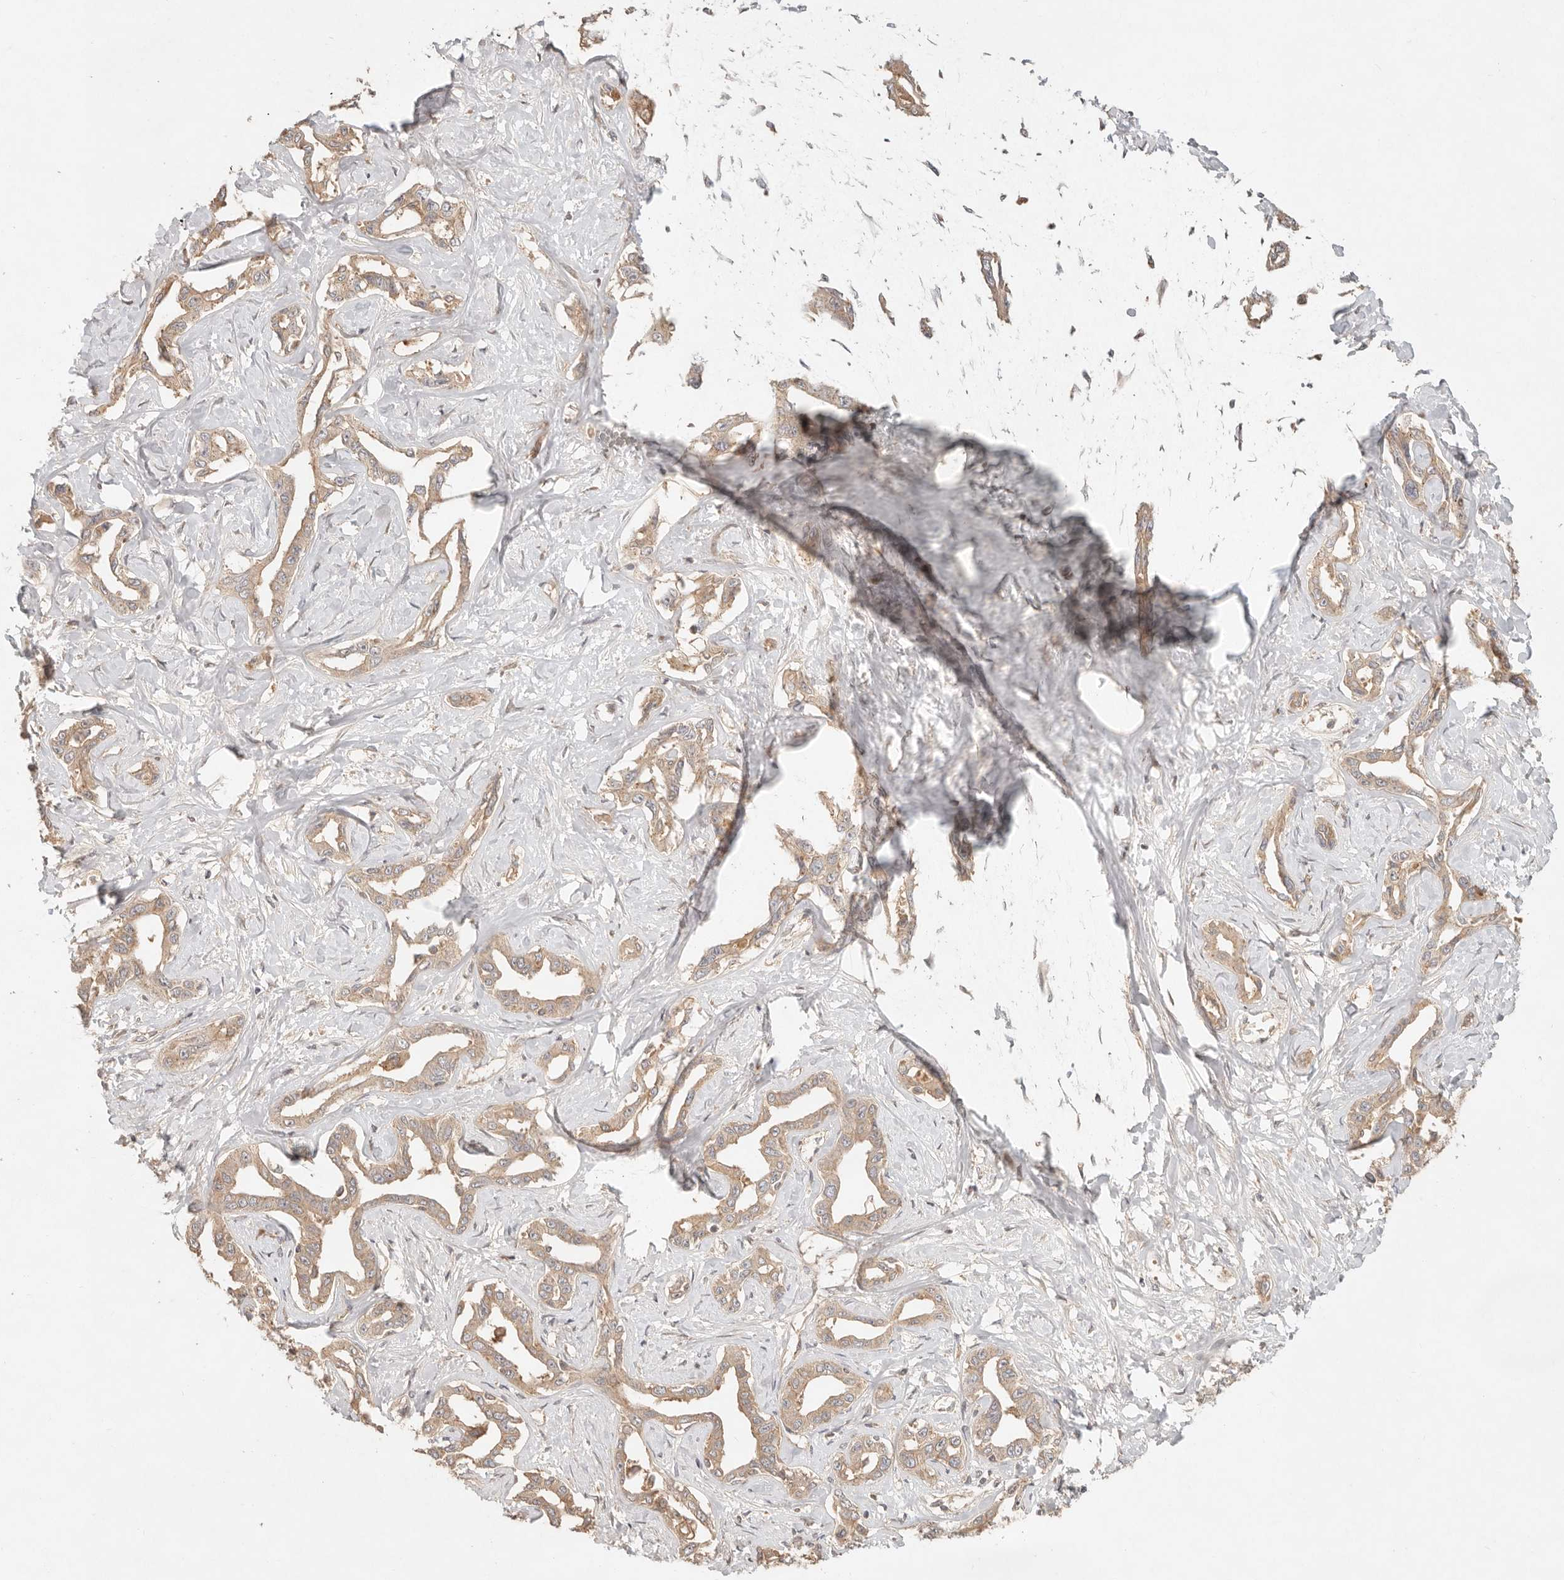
{"staining": {"intensity": "weak", "quantity": ">75%", "location": "cytoplasmic/membranous"}, "tissue": "liver cancer", "cell_type": "Tumor cells", "image_type": "cancer", "snomed": [{"axis": "morphology", "description": "Cholangiocarcinoma"}, {"axis": "topography", "description": "Liver"}], "caption": "This image reveals immunohistochemistry staining of liver cancer, with low weak cytoplasmic/membranous staining in approximately >75% of tumor cells.", "gene": "HECTD3", "patient": {"sex": "male", "age": 59}}